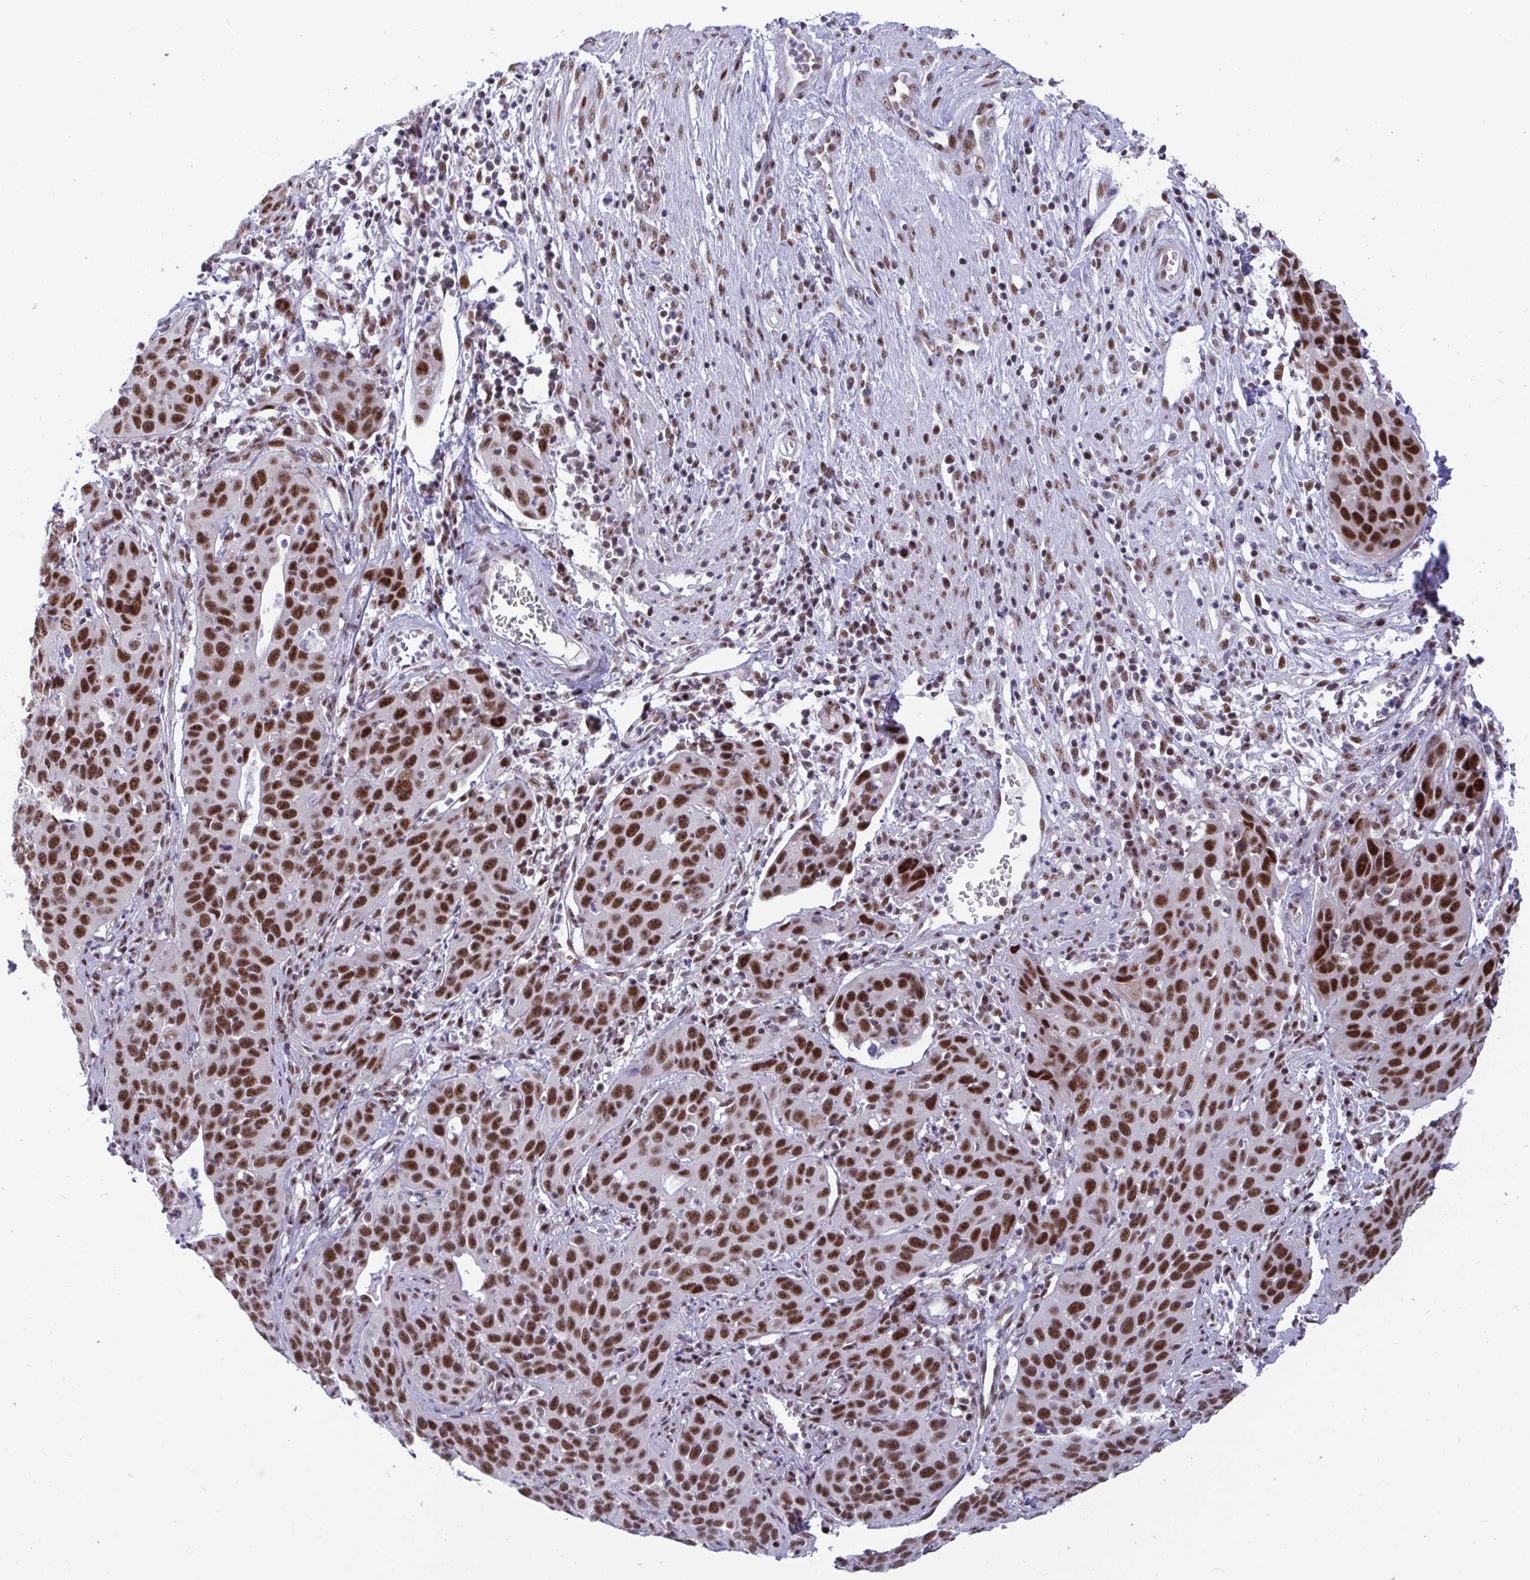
{"staining": {"intensity": "strong", "quantity": ">75%", "location": "nuclear"}, "tissue": "cervical cancer", "cell_type": "Tumor cells", "image_type": "cancer", "snomed": [{"axis": "morphology", "description": "Squamous cell carcinoma, NOS"}, {"axis": "topography", "description": "Cervix"}], "caption": "About >75% of tumor cells in human squamous cell carcinoma (cervical) reveal strong nuclear protein expression as visualized by brown immunohistochemical staining.", "gene": "WBP11", "patient": {"sex": "female", "age": 36}}